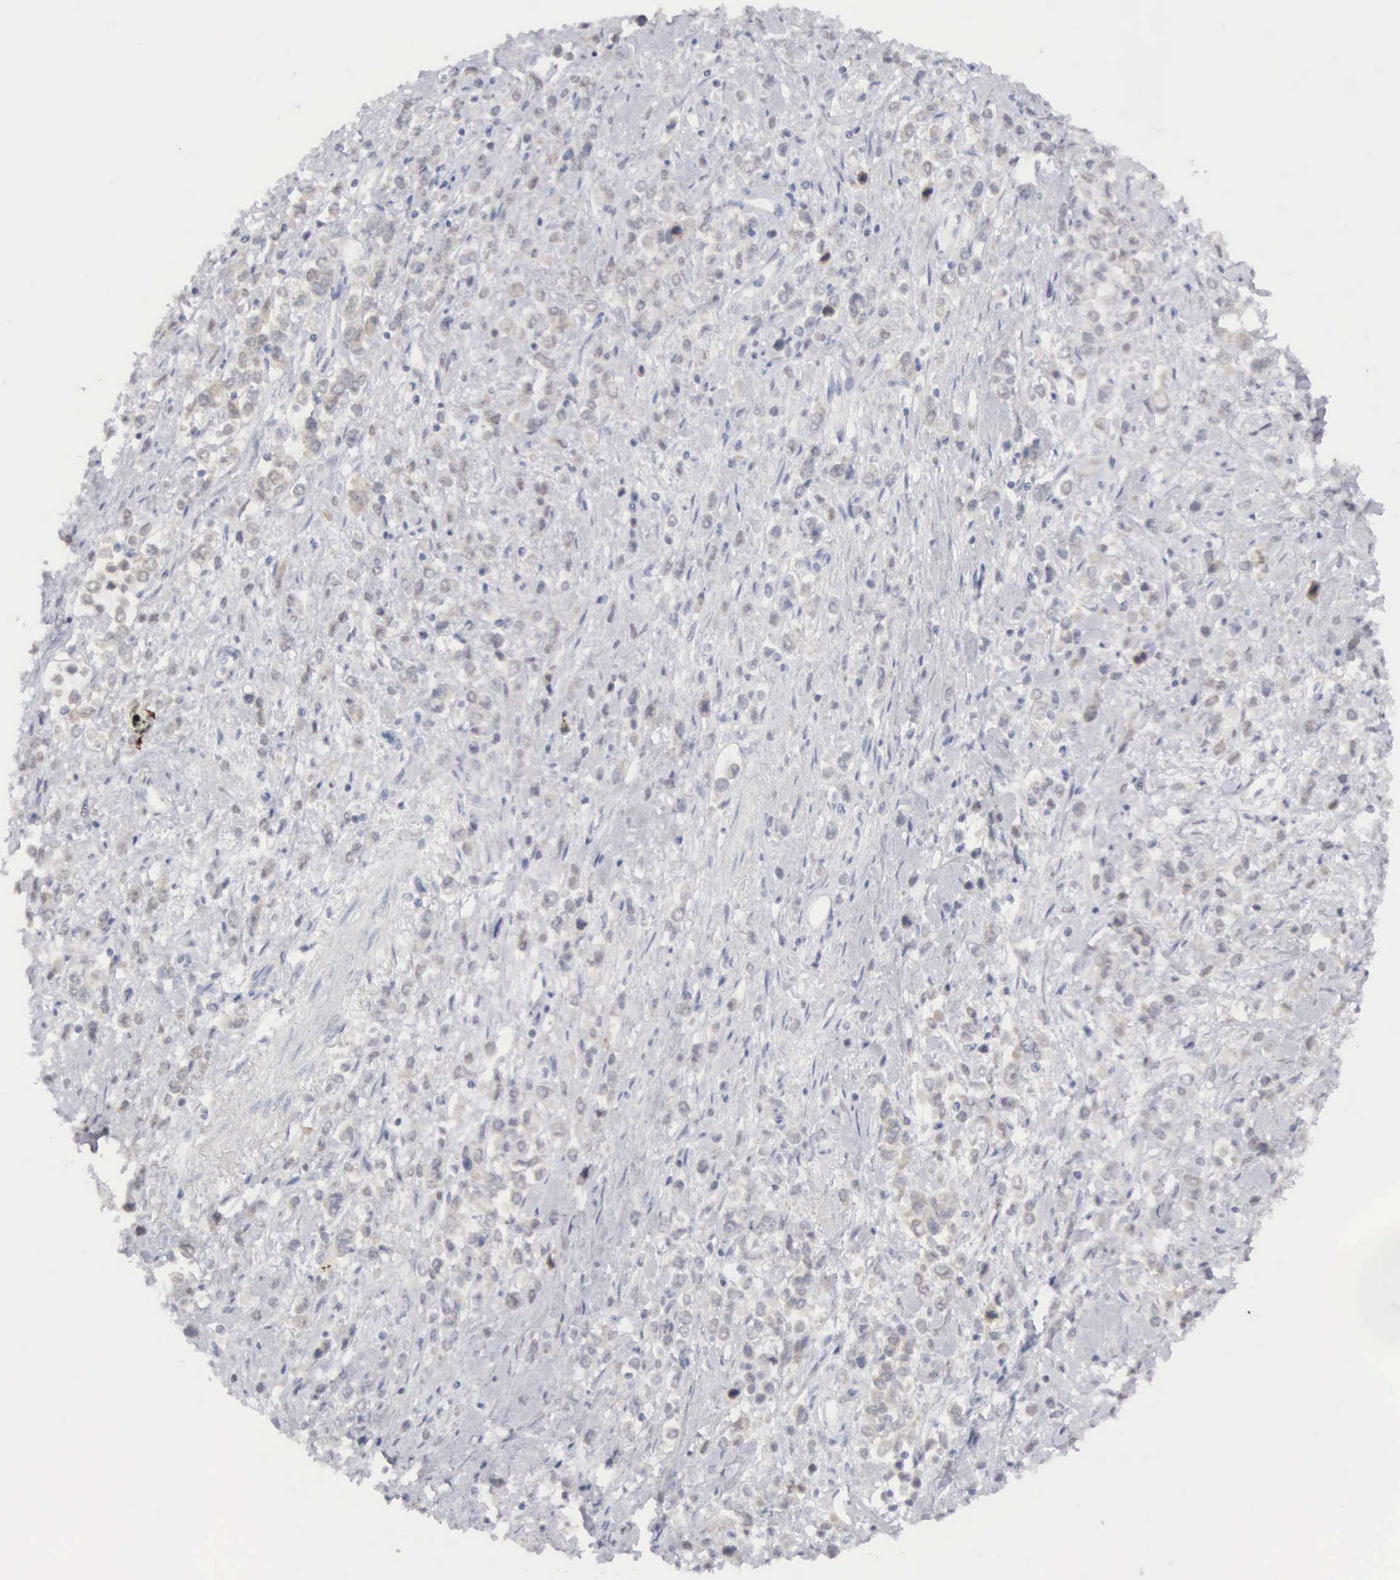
{"staining": {"intensity": "negative", "quantity": "none", "location": "none"}, "tissue": "stomach cancer", "cell_type": "Tumor cells", "image_type": "cancer", "snomed": [{"axis": "morphology", "description": "Adenocarcinoma, NOS"}, {"axis": "topography", "description": "Stomach, upper"}], "caption": "This micrograph is of stomach cancer (adenocarcinoma) stained with immunohistochemistry (IHC) to label a protein in brown with the nuclei are counter-stained blue. There is no positivity in tumor cells.", "gene": "MNAT1", "patient": {"sex": "male", "age": 76}}